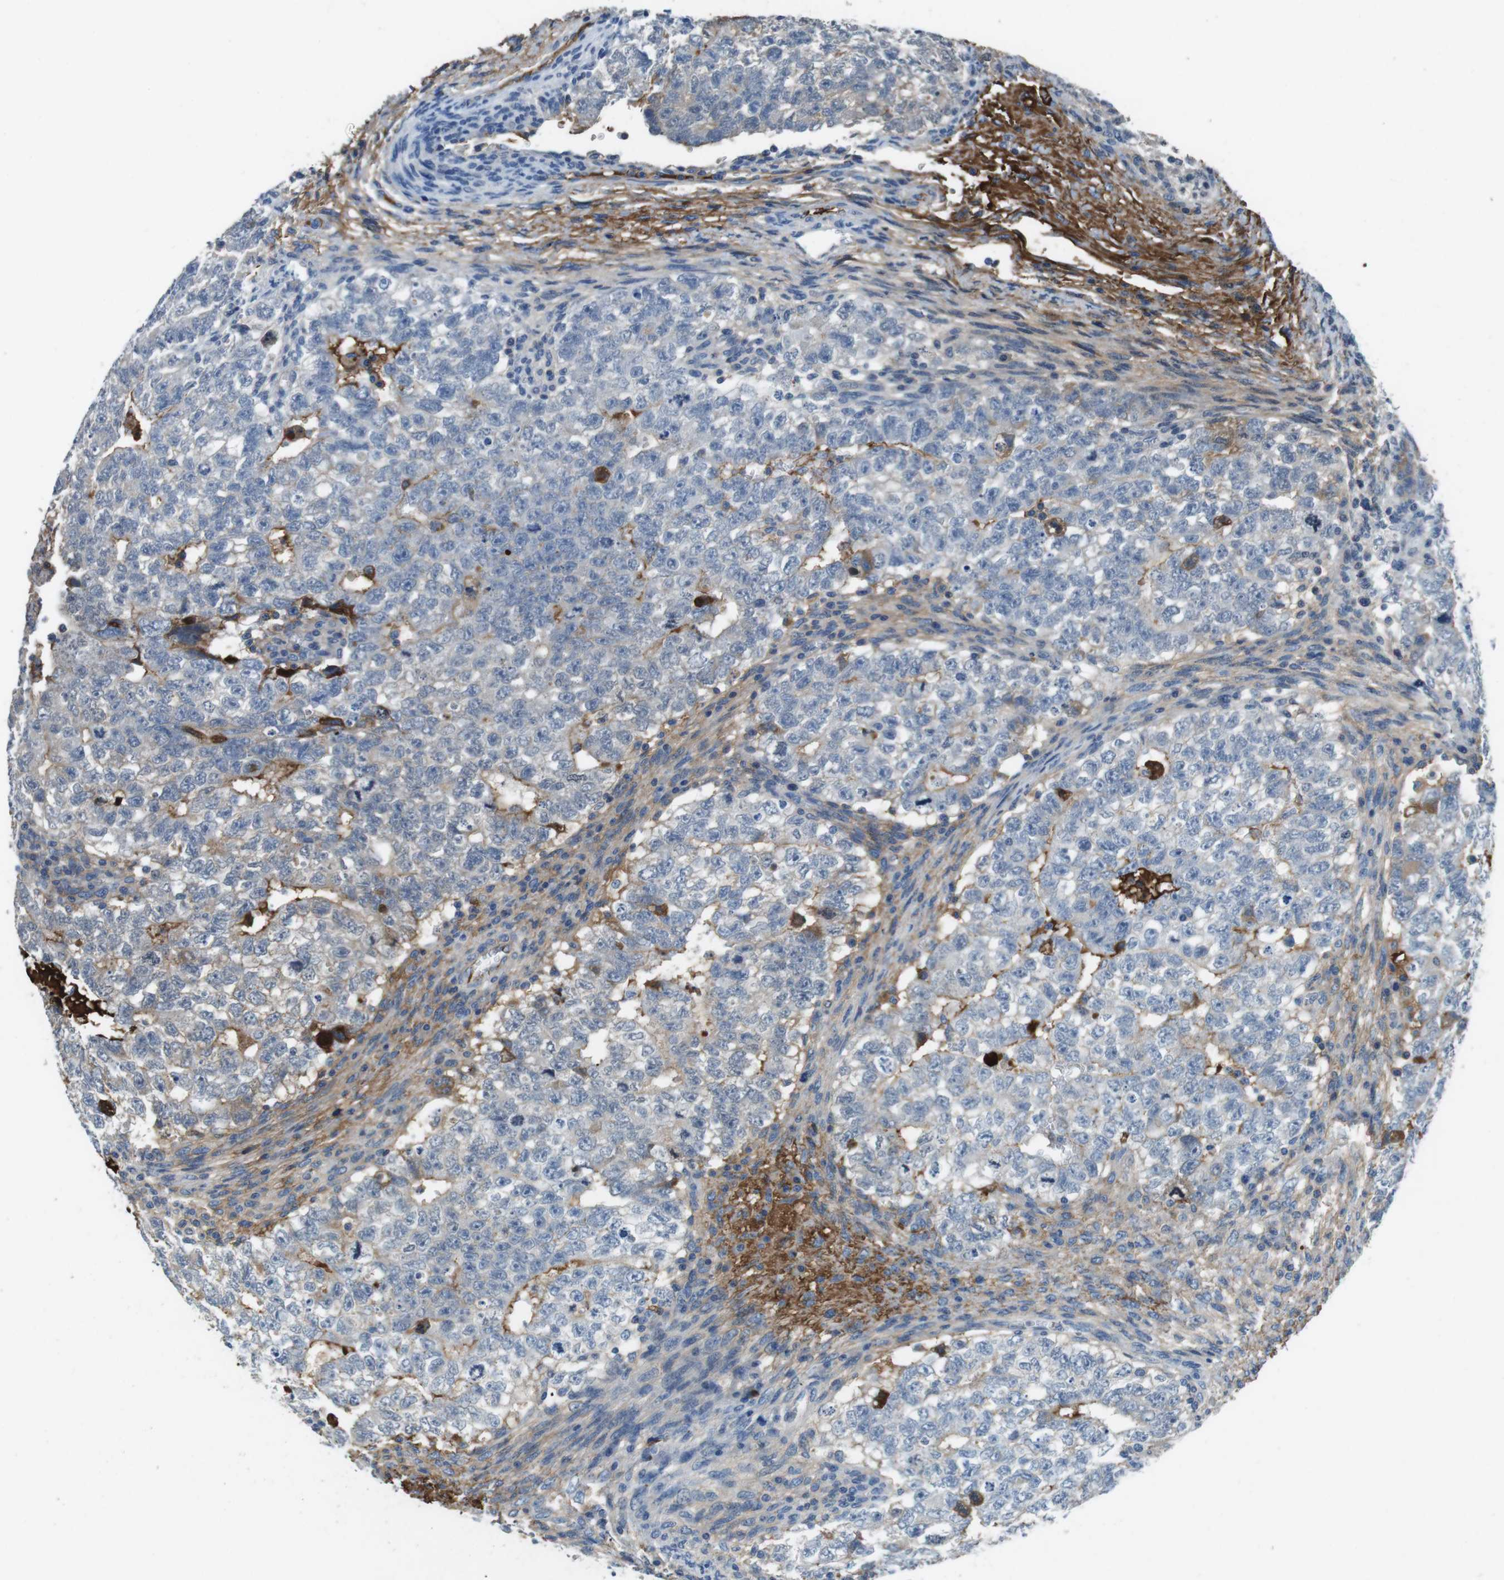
{"staining": {"intensity": "weak", "quantity": "<25%", "location": "cytoplasmic/membranous"}, "tissue": "testis cancer", "cell_type": "Tumor cells", "image_type": "cancer", "snomed": [{"axis": "morphology", "description": "Seminoma, NOS"}, {"axis": "morphology", "description": "Carcinoma, Embryonal, NOS"}, {"axis": "topography", "description": "Testis"}], "caption": "The IHC histopathology image has no significant expression in tumor cells of embryonal carcinoma (testis) tissue.", "gene": "TMPRSS15", "patient": {"sex": "male", "age": 38}}